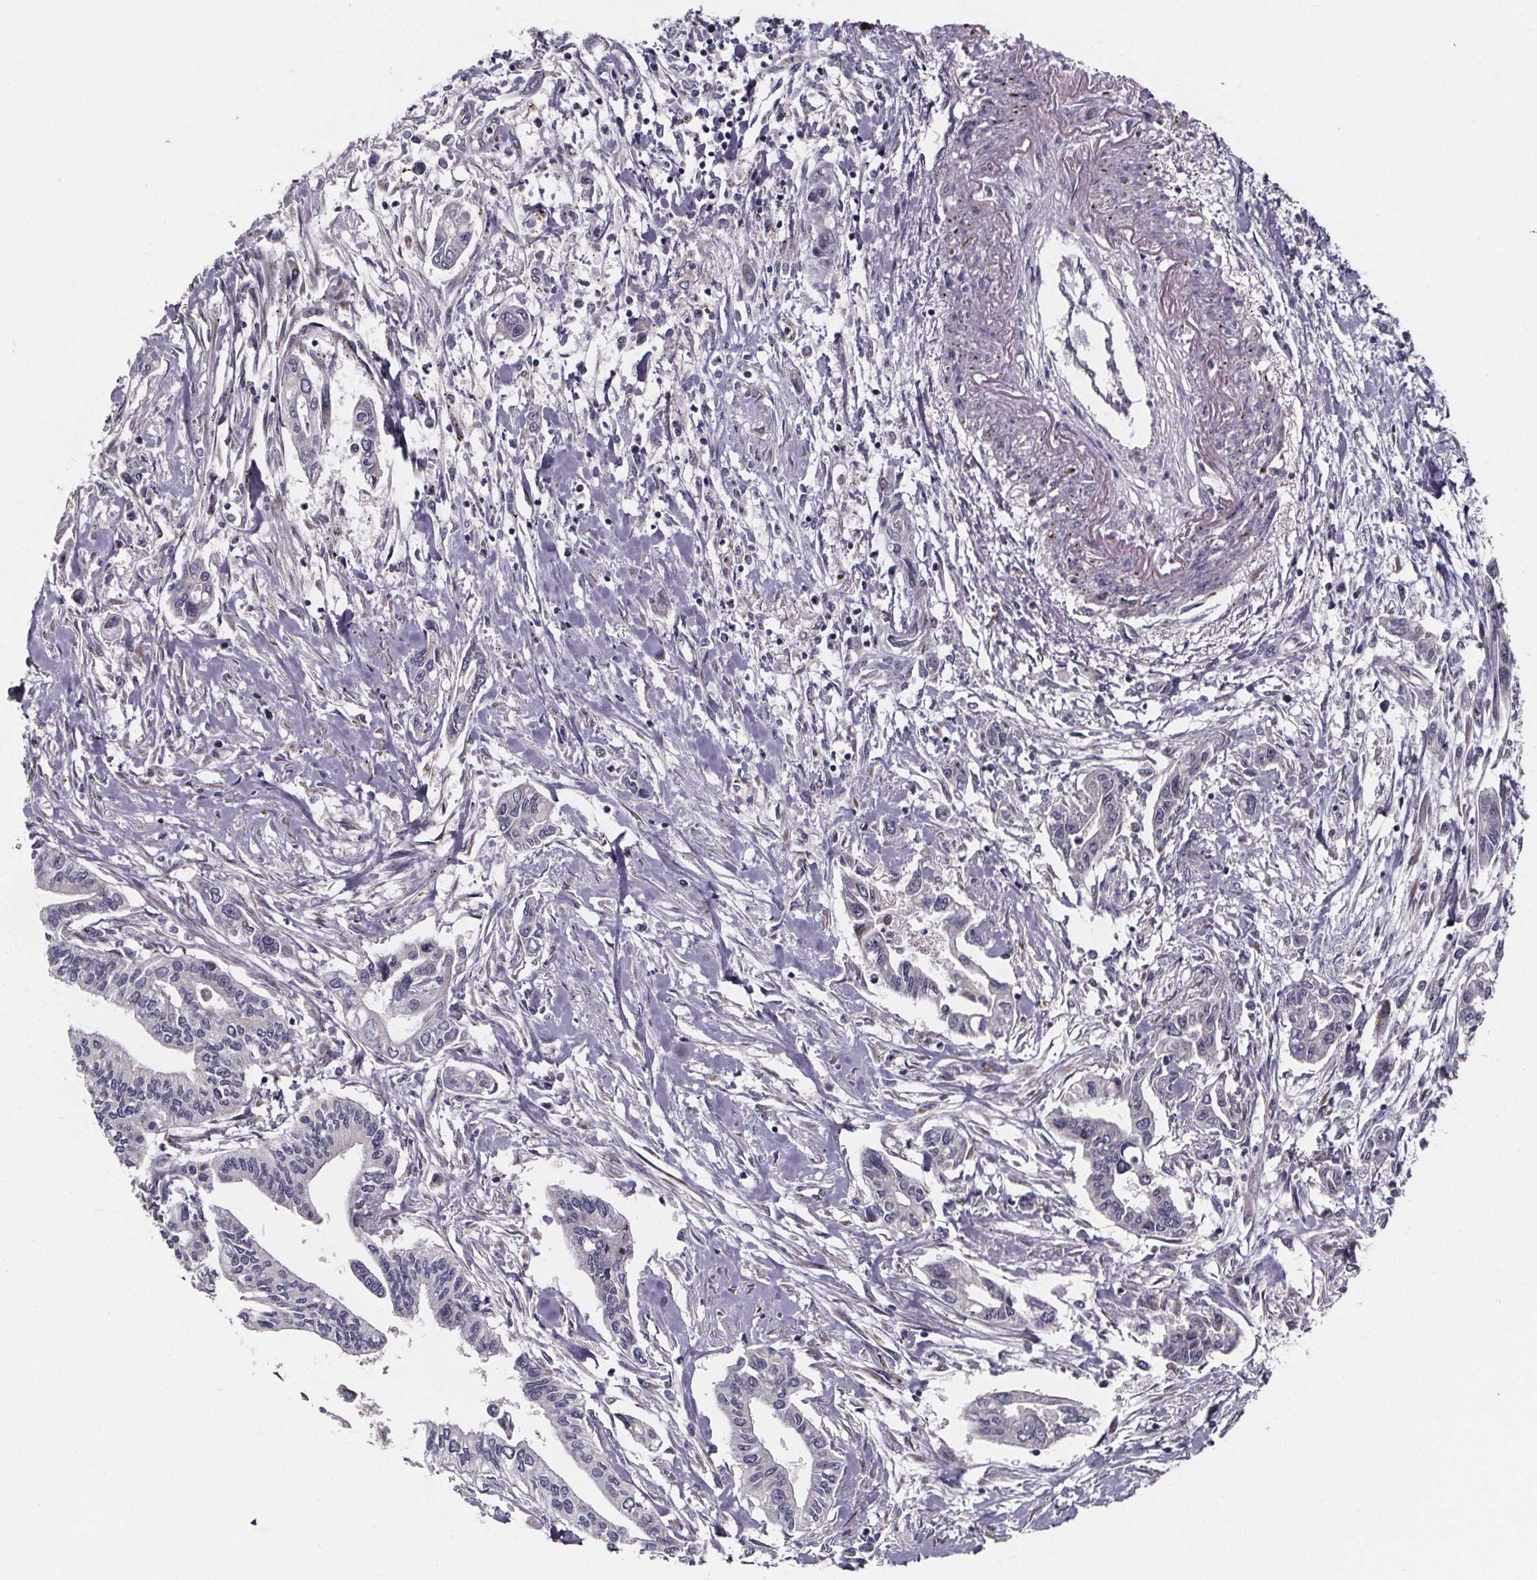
{"staining": {"intensity": "negative", "quantity": "none", "location": "none"}, "tissue": "pancreatic cancer", "cell_type": "Tumor cells", "image_type": "cancer", "snomed": [{"axis": "morphology", "description": "Adenocarcinoma, NOS"}, {"axis": "topography", "description": "Pancreas"}], "caption": "Immunohistochemical staining of human pancreatic cancer shows no significant staining in tumor cells.", "gene": "NDST1", "patient": {"sex": "male", "age": 60}}